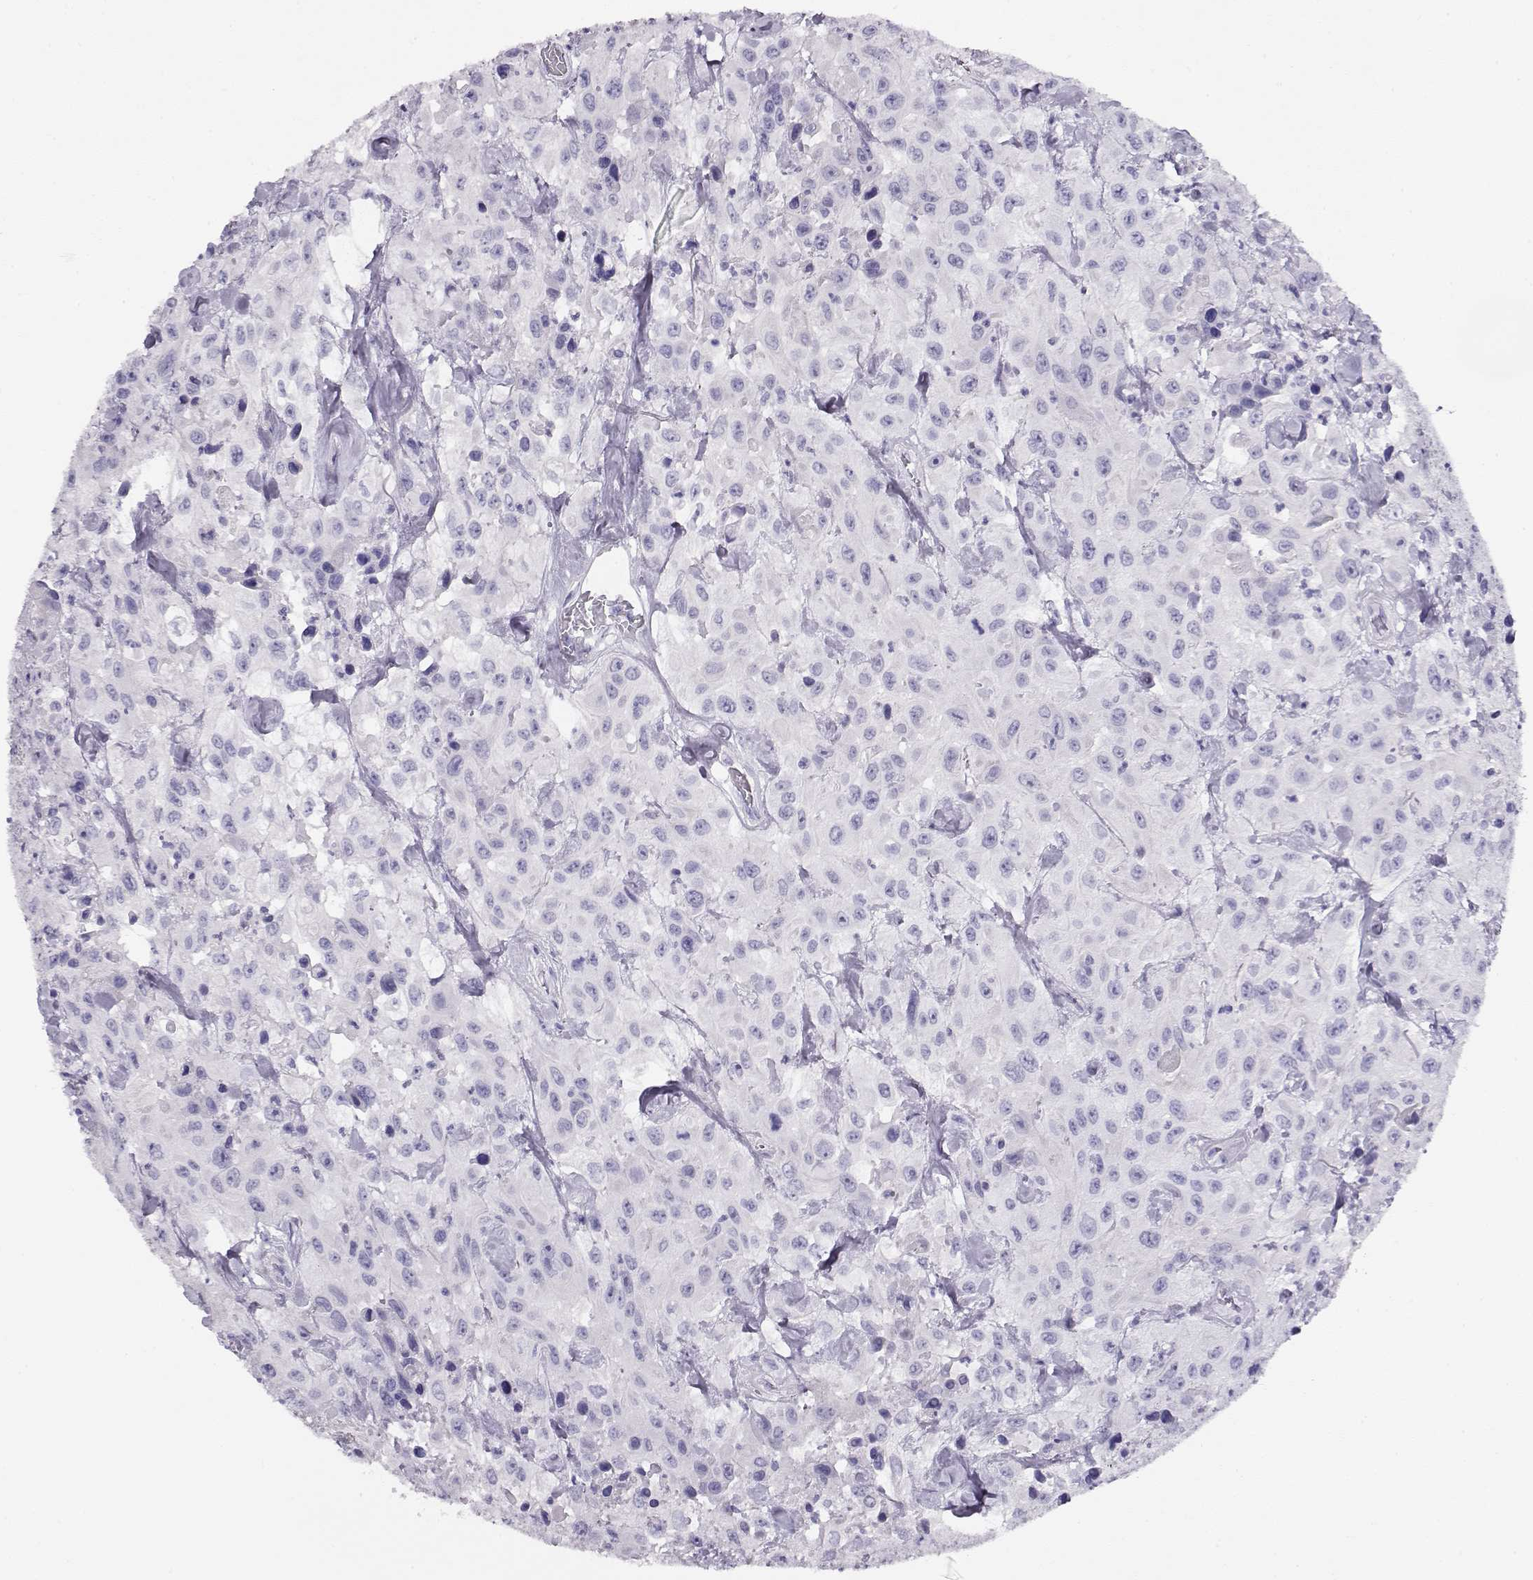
{"staining": {"intensity": "negative", "quantity": "none", "location": "none"}, "tissue": "urothelial cancer", "cell_type": "Tumor cells", "image_type": "cancer", "snomed": [{"axis": "morphology", "description": "Urothelial carcinoma, High grade"}, {"axis": "topography", "description": "Urinary bladder"}], "caption": "Immunohistochemical staining of human urothelial cancer reveals no significant positivity in tumor cells.", "gene": "CRX", "patient": {"sex": "male", "age": 79}}